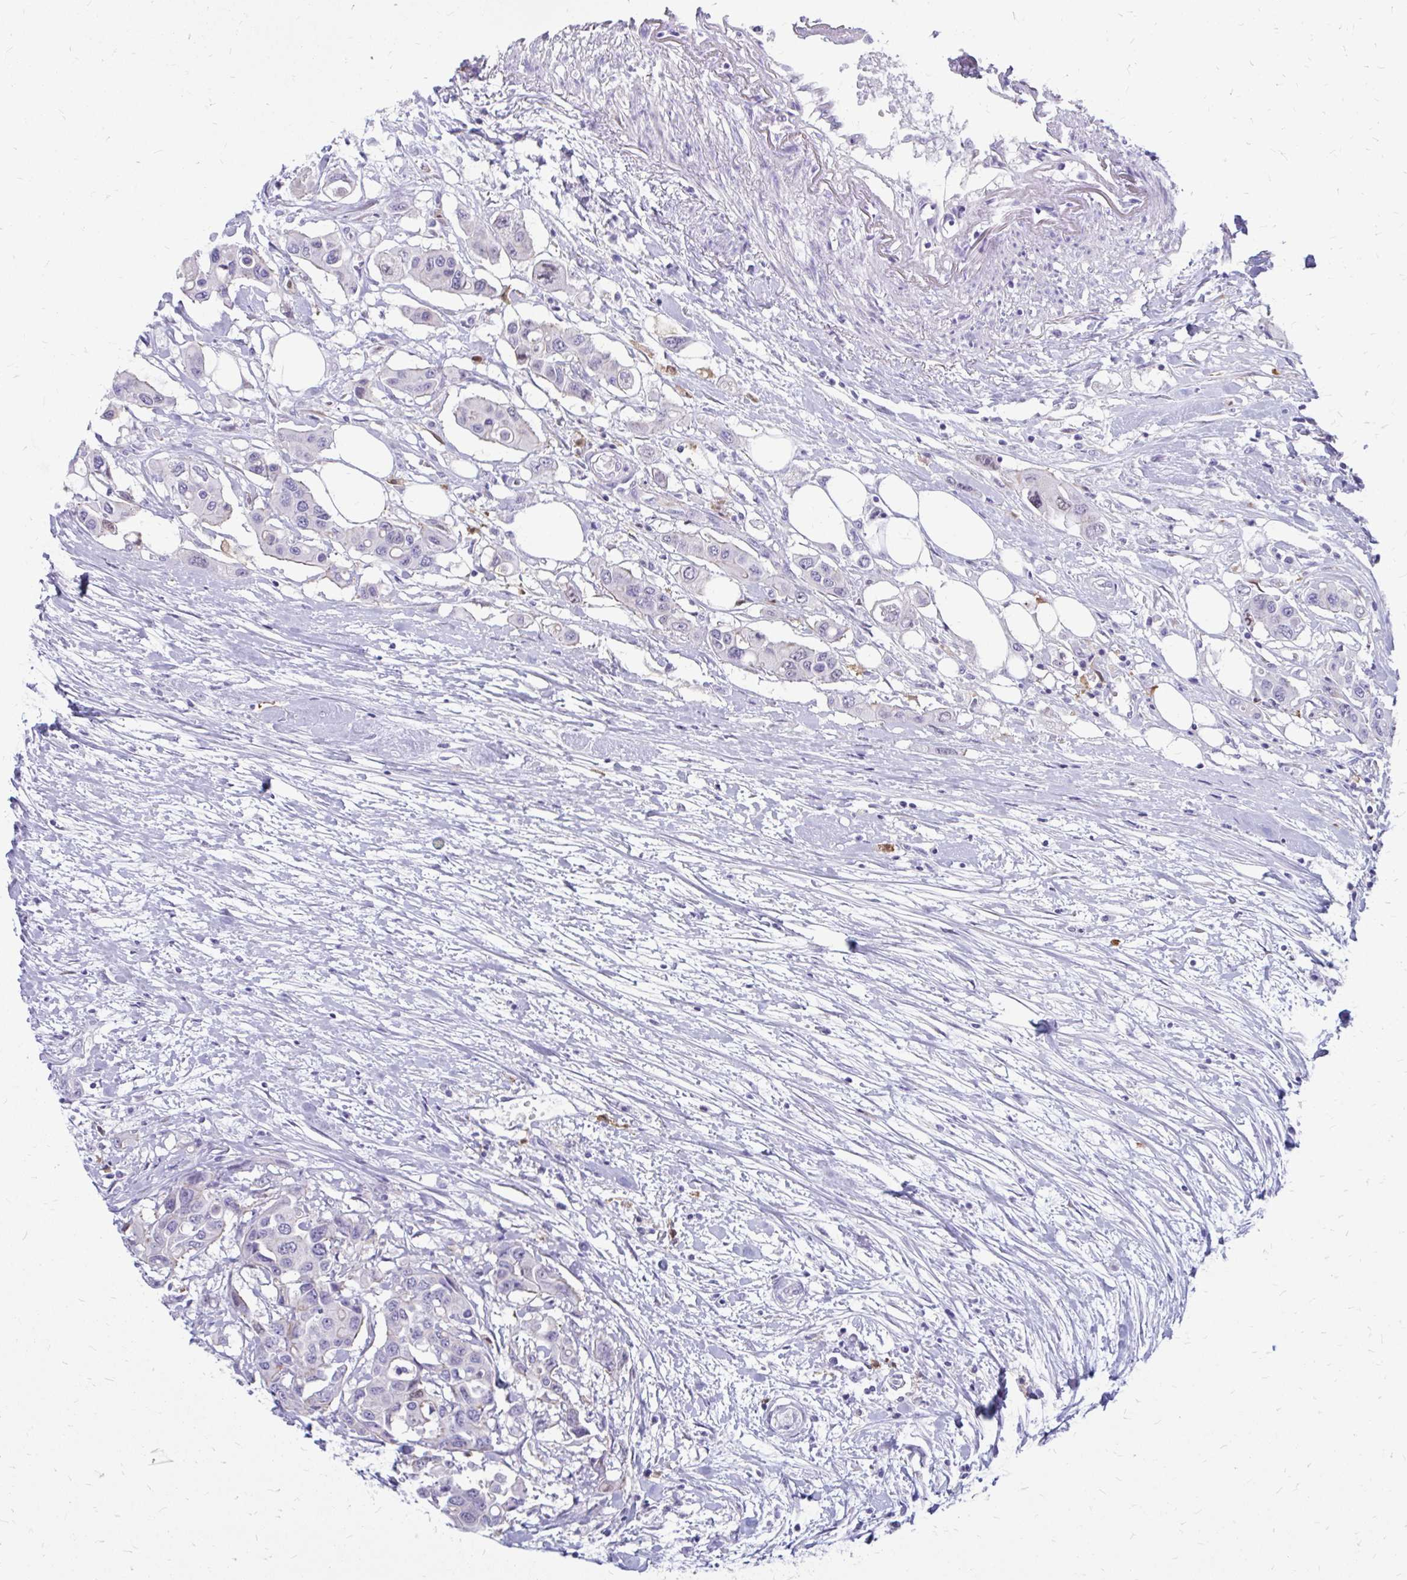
{"staining": {"intensity": "negative", "quantity": "none", "location": "none"}, "tissue": "colorectal cancer", "cell_type": "Tumor cells", "image_type": "cancer", "snomed": [{"axis": "morphology", "description": "Adenocarcinoma, NOS"}, {"axis": "topography", "description": "Colon"}], "caption": "Tumor cells show no significant staining in colorectal cancer. The staining was performed using DAB (3,3'-diaminobenzidine) to visualize the protein expression in brown, while the nuclei were stained in blue with hematoxylin (Magnification: 20x).", "gene": "IGSF5", "patient": {"sex": "male", "age": 77}}